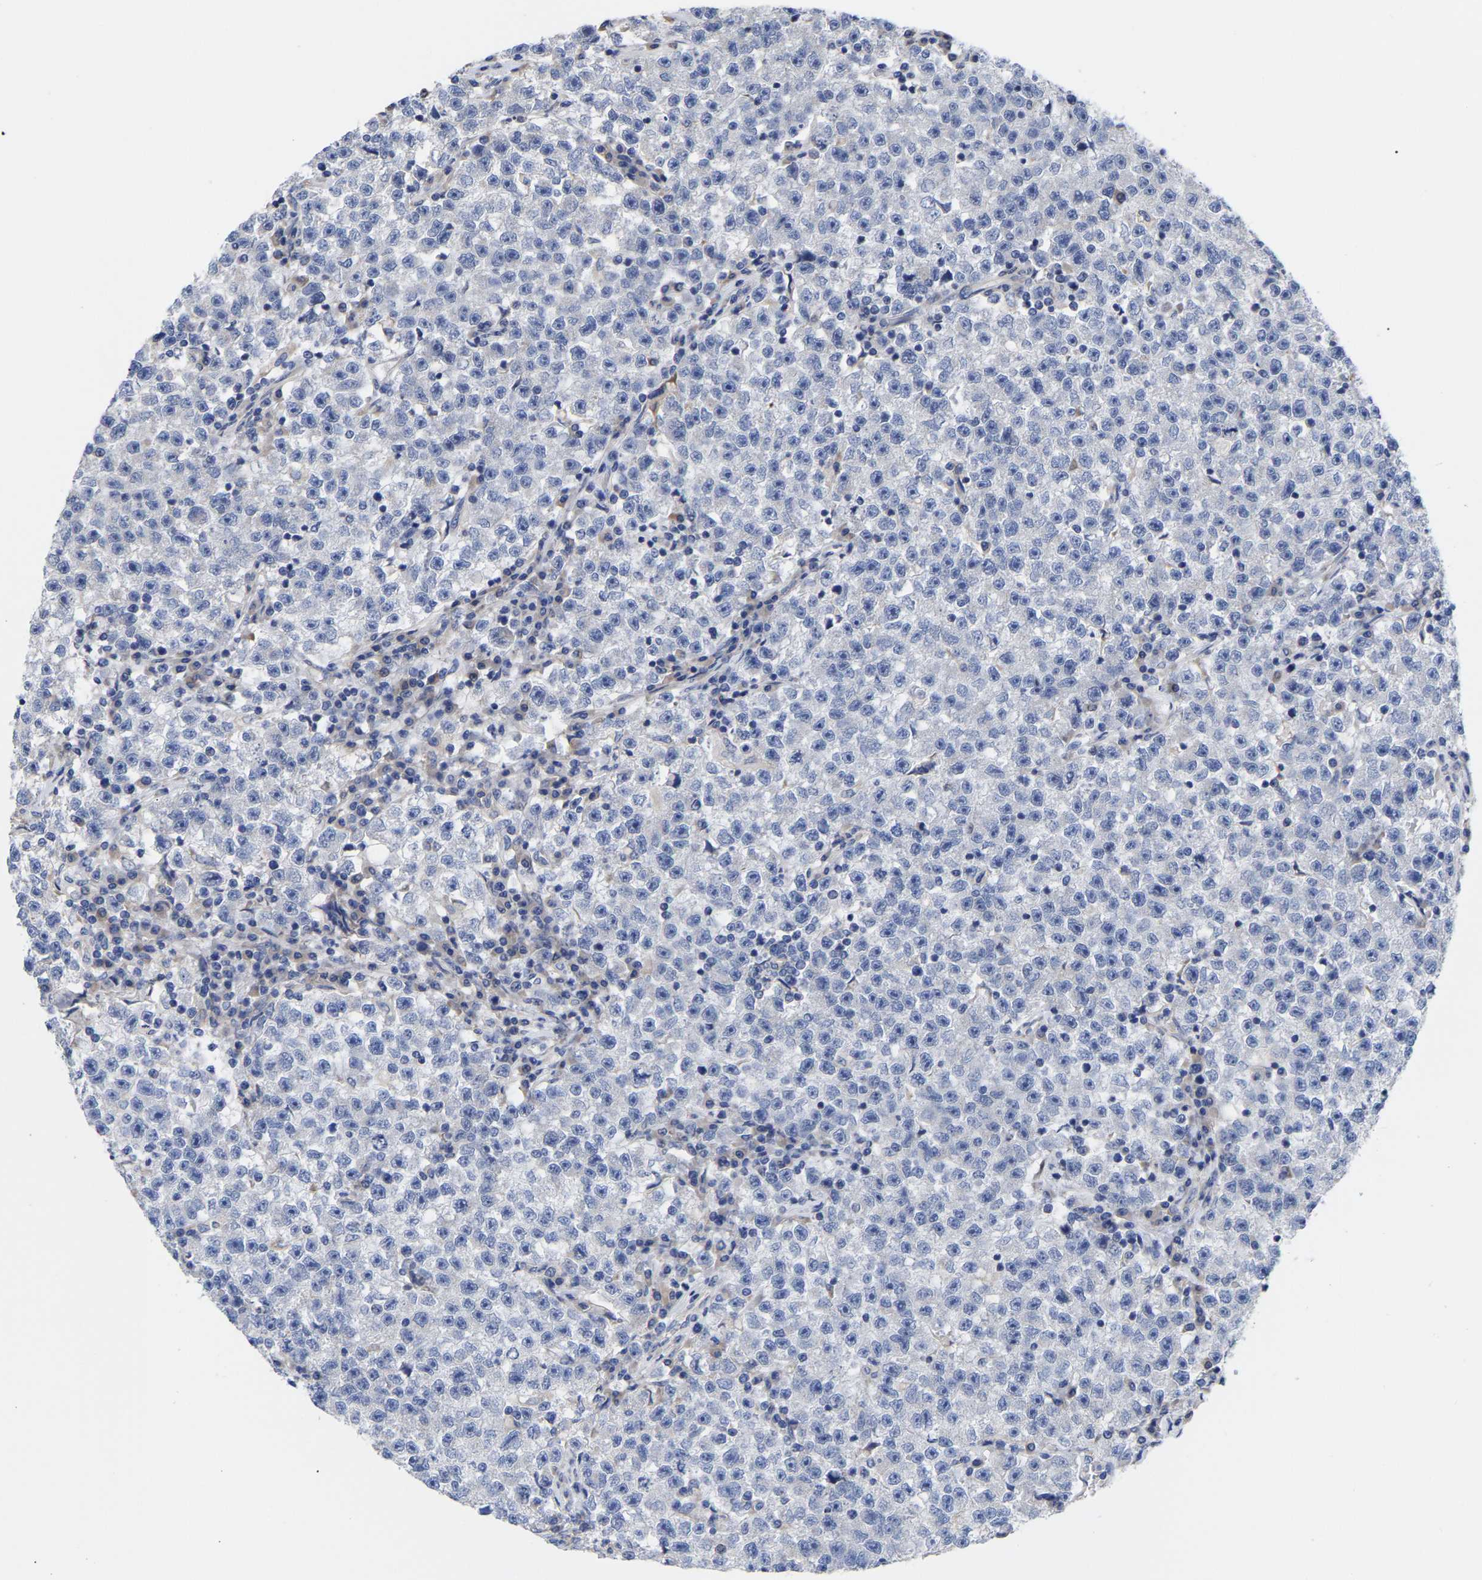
{"staining": {"intensity": "negative", "quantity": "none", "location": "none"}, "tissue": "testis cancer", "cell_type": "Tumor cells", "image_type": "cancer", "snomed": [{"axis": "morphology", "description": "Seminoma, NOS"}, {"axis": "topography", "description": "Testis"}], "caption": "Immunohistochemical staining of testis seminoma demonstrates no significant positivity in tumor cells. Brightfield microscopy of IHC stained with DAB (3,3'-diaminobenzidine) (brown) and hematoxylin (blue), captured at high magnification.", "gene": "CFAP298", "patient": {"sex": "male", "age": 22}}